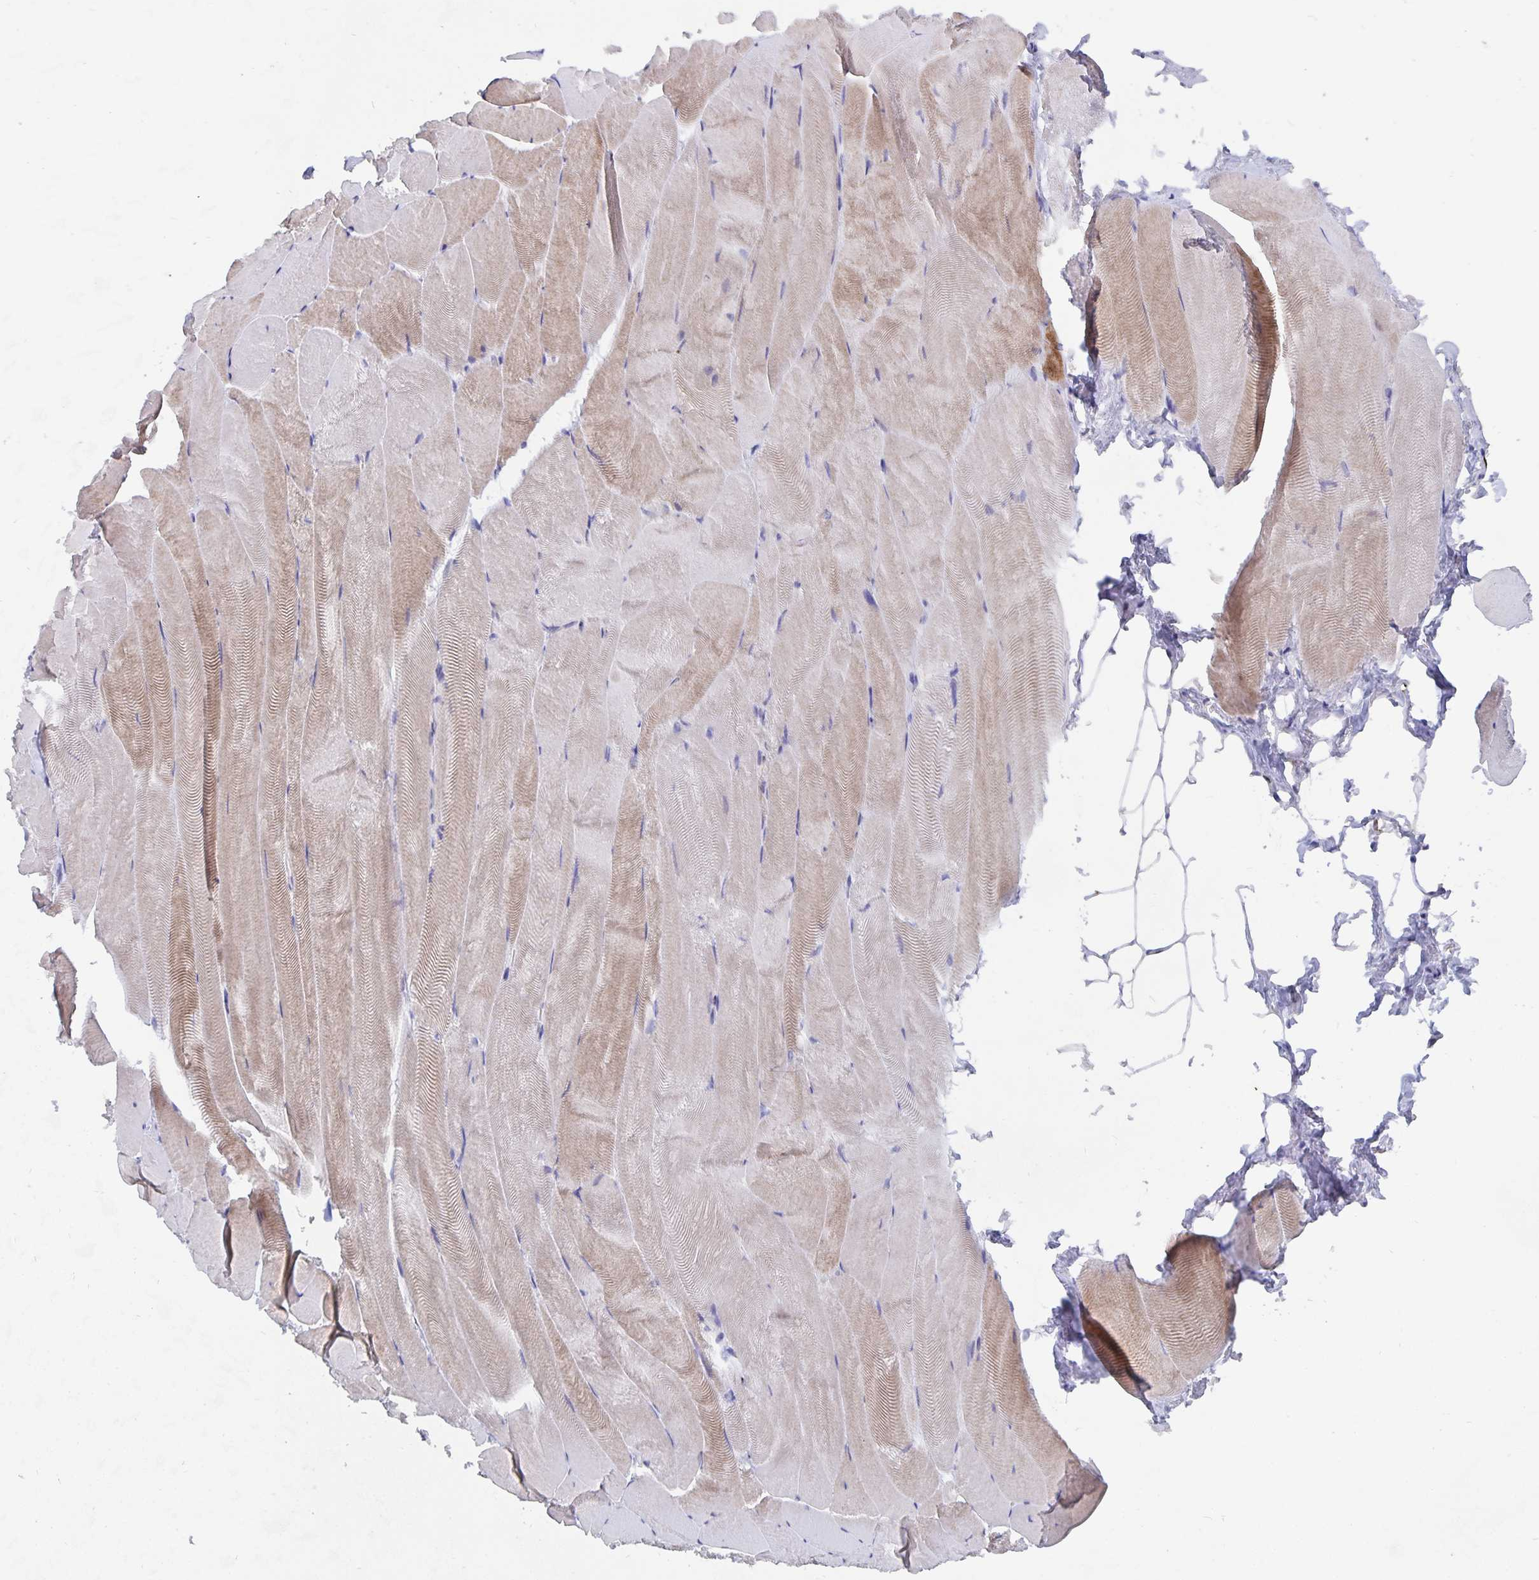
{"staining": {"intensity": "weak", "quantity": "25%-75%", "location": "cytoplasmic/membranous"}, "tissue": "skeletal muscle", "cell_type": "Myocytes", "image_type": "normal", "snomed": [{"axis": "morphology", "description": "Normal tissue, NOS"}, {"axis": "topography", "description": "Skeletal muscle"}], "caption": "This is a histology image of immunohistochemistry (IHC) staining of normal skeletal muscle, which shows weak positivity in the cytoplasmic/membranous of myocytes.", "gene": "SMOC1", "patient": {"sex": "female", "age": 64}}